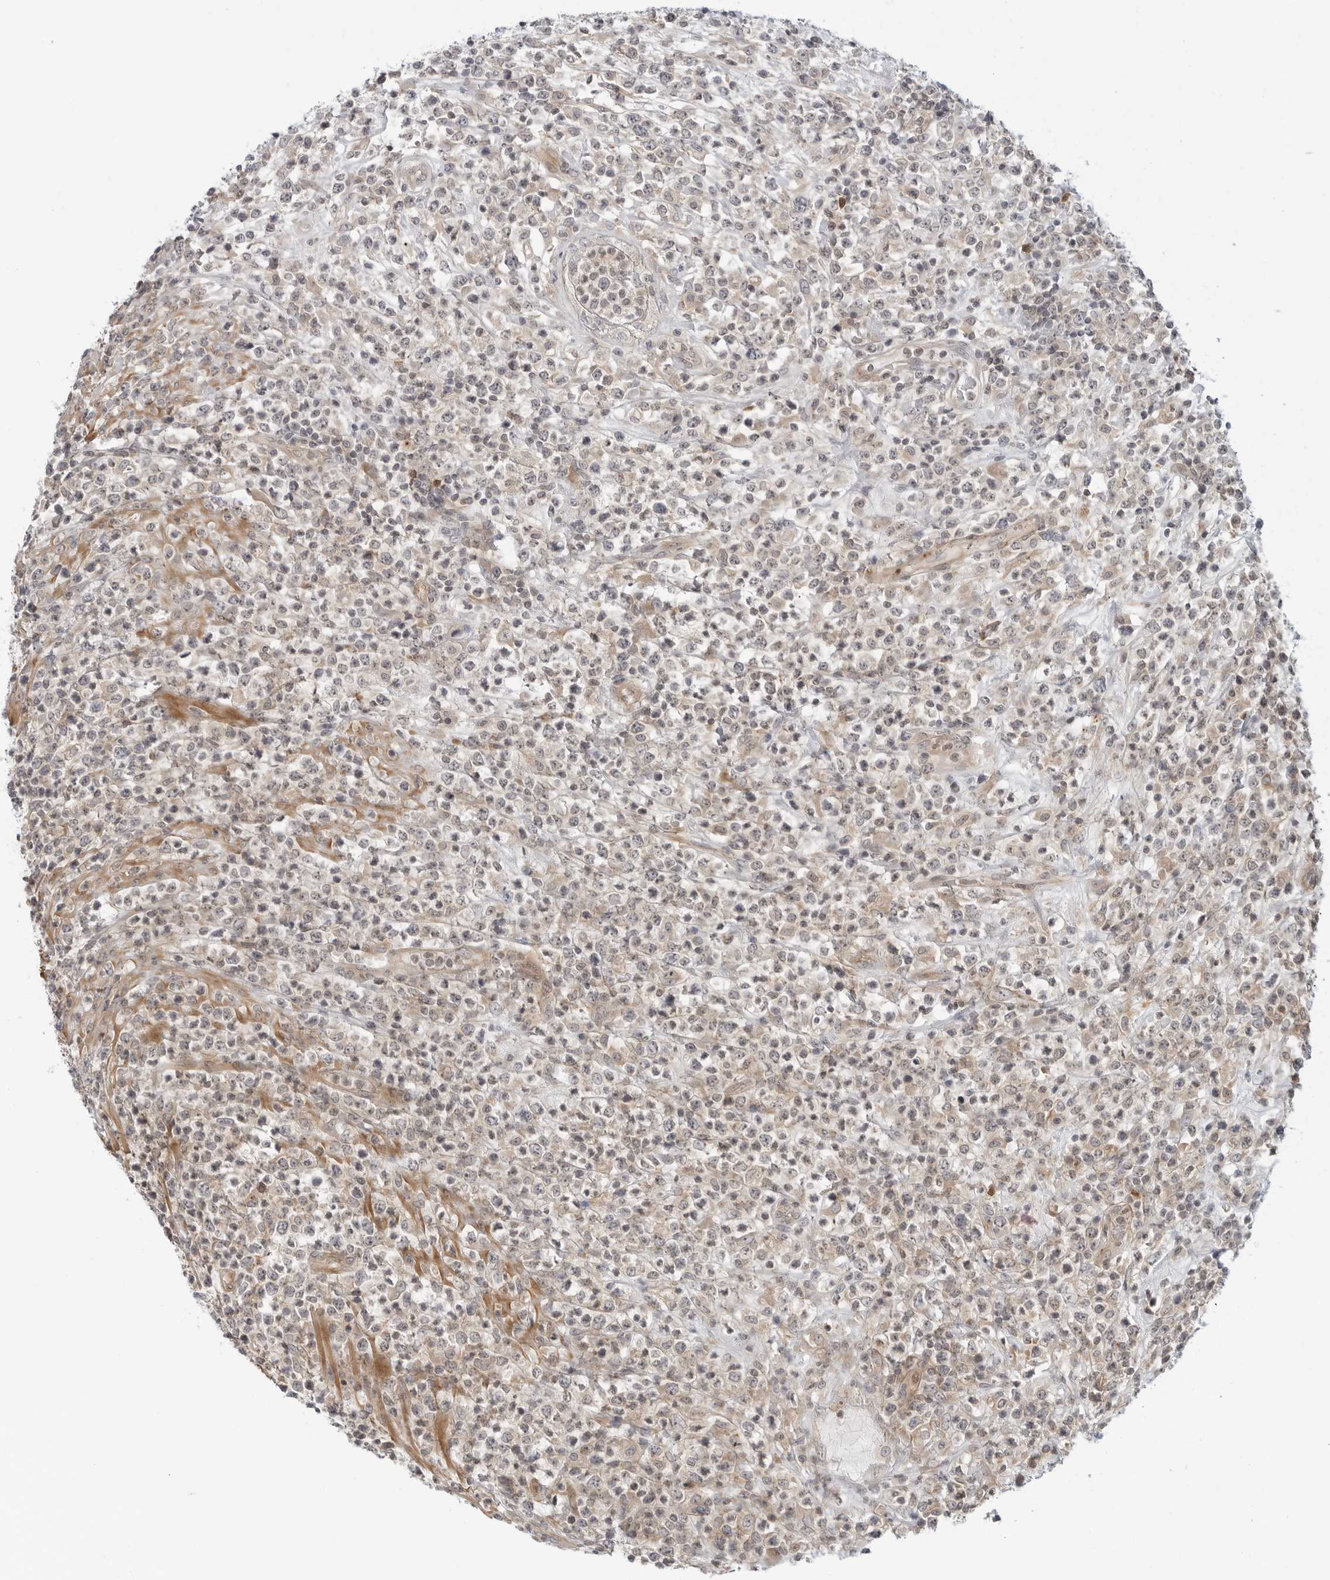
{"staining": {"intensity": "negative", "quantity": "none", "location": "none"}, "tissue": "lymphoma", "cell_type": "Tumor cells", "image_type": "cancer", "snomed": [{"axis": "morphology", "description": "Malignant lymphoma, non-Hodgkin's type, High grade"}, {"axis": "topography", "description": "Colon"}], "caption": "High-grade malignant lymphoma, non-Hodgkin's type was stained to show a protein in brown. There is no significant positivity in tumor cells. (Immunohistochemistry (ihc), brightfield microscopy, high magnification).", "gene": "STXBP3", "patient": {"sex": "female", "age": 53}}